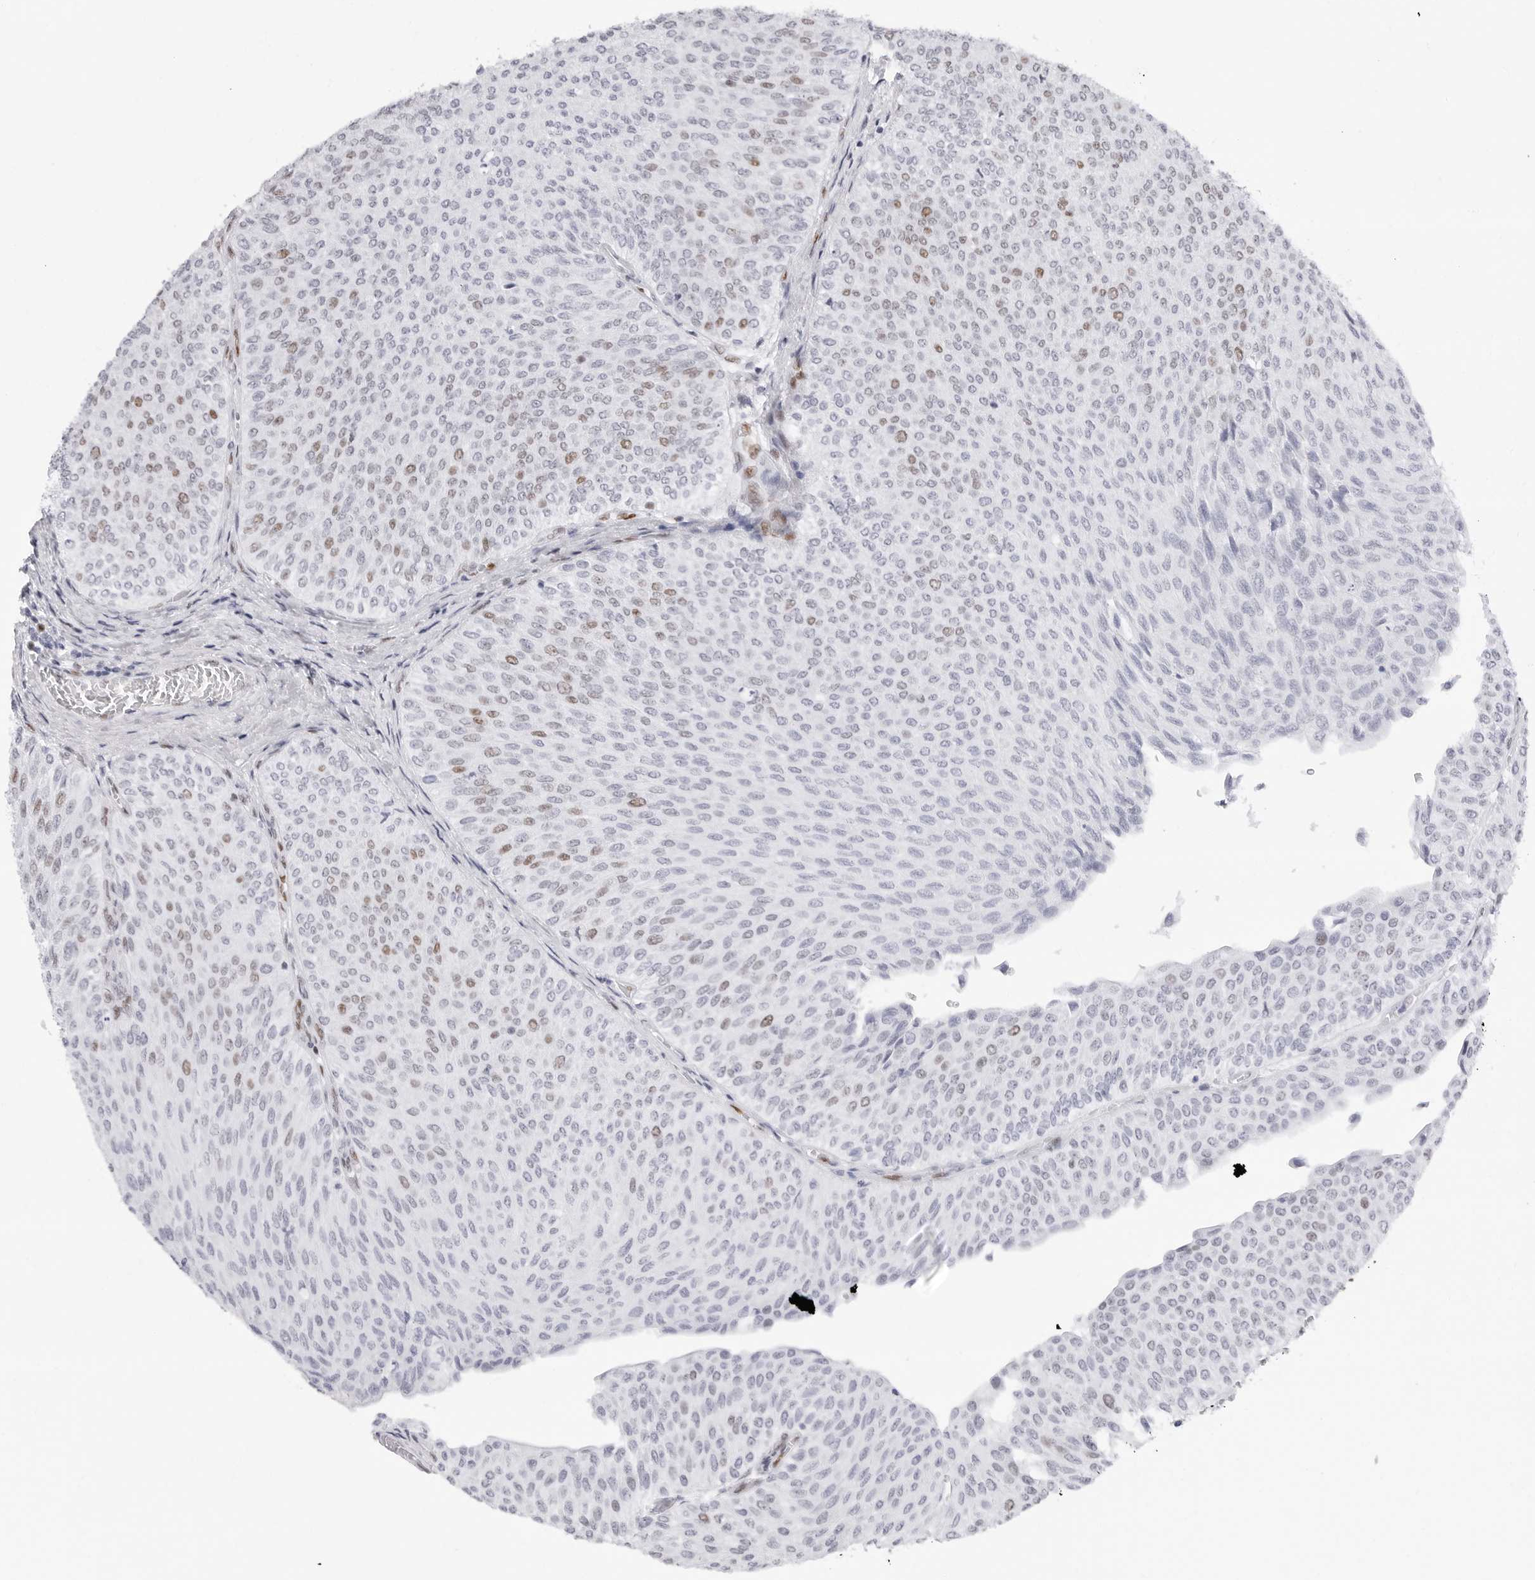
{"staining": {"intensity": "moderate", "quantity": "<25%", "location": "nuclear"}, "tissue": "urothelial cancer", "cell_type": "Tumor cells", "image_type": "cancer", "snomed": [{"axis": "morphology", "description": "Urothelial carcinoma, Low grade"}, {"axis": "topography", "description": "Urinary bladder"}], "caption": "IHC (DAB) staining of human urothelial carcinoma (low-grade) displays moderate nuclear protein staining in approximately <25% of tumor cells.", "gene": "NASP", "patient": {"sex": "male", "age": 78}}